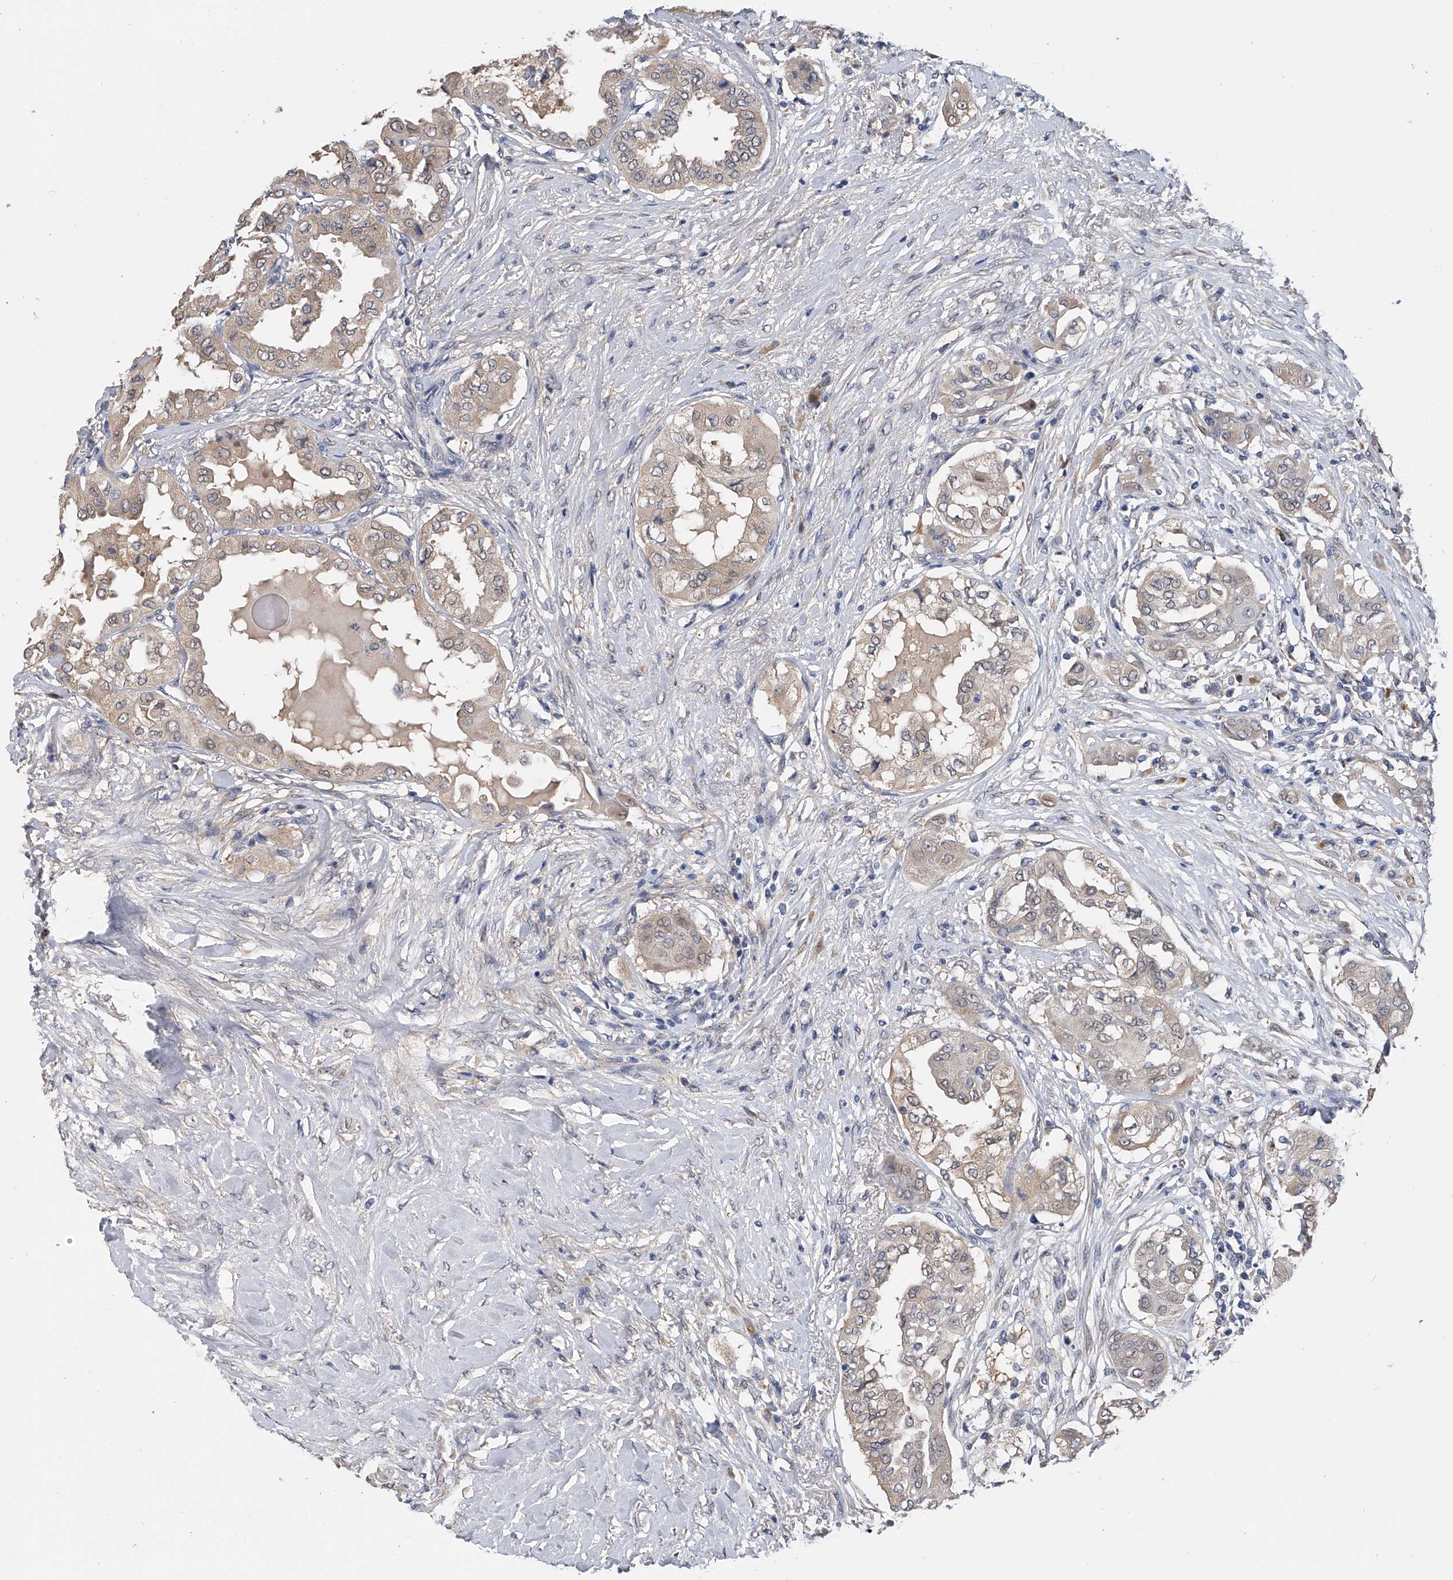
{"staining": {"intensity": "weak", "quantity": "25%-75%", "location": "cytoplasmic/membranous"}, "tissue": "thyroid cancer", "cell_type": "Tumor cells", "image_type": "cancer", "snomed": [{"axis": "morphology", "description": "Papillary adenocarcinoma, NOS"}, {"axis": "topography", "description": "Thyroid gland"}], "caption": "Protein expression analysis of human papillary adenocarcinoma (thyroid) reveals weak cytoplasmic/membranous staining in approximately 25%-75% of tumor cells.", "gene": "PGM3", "patient": {"sex": "female", "age": 59}}